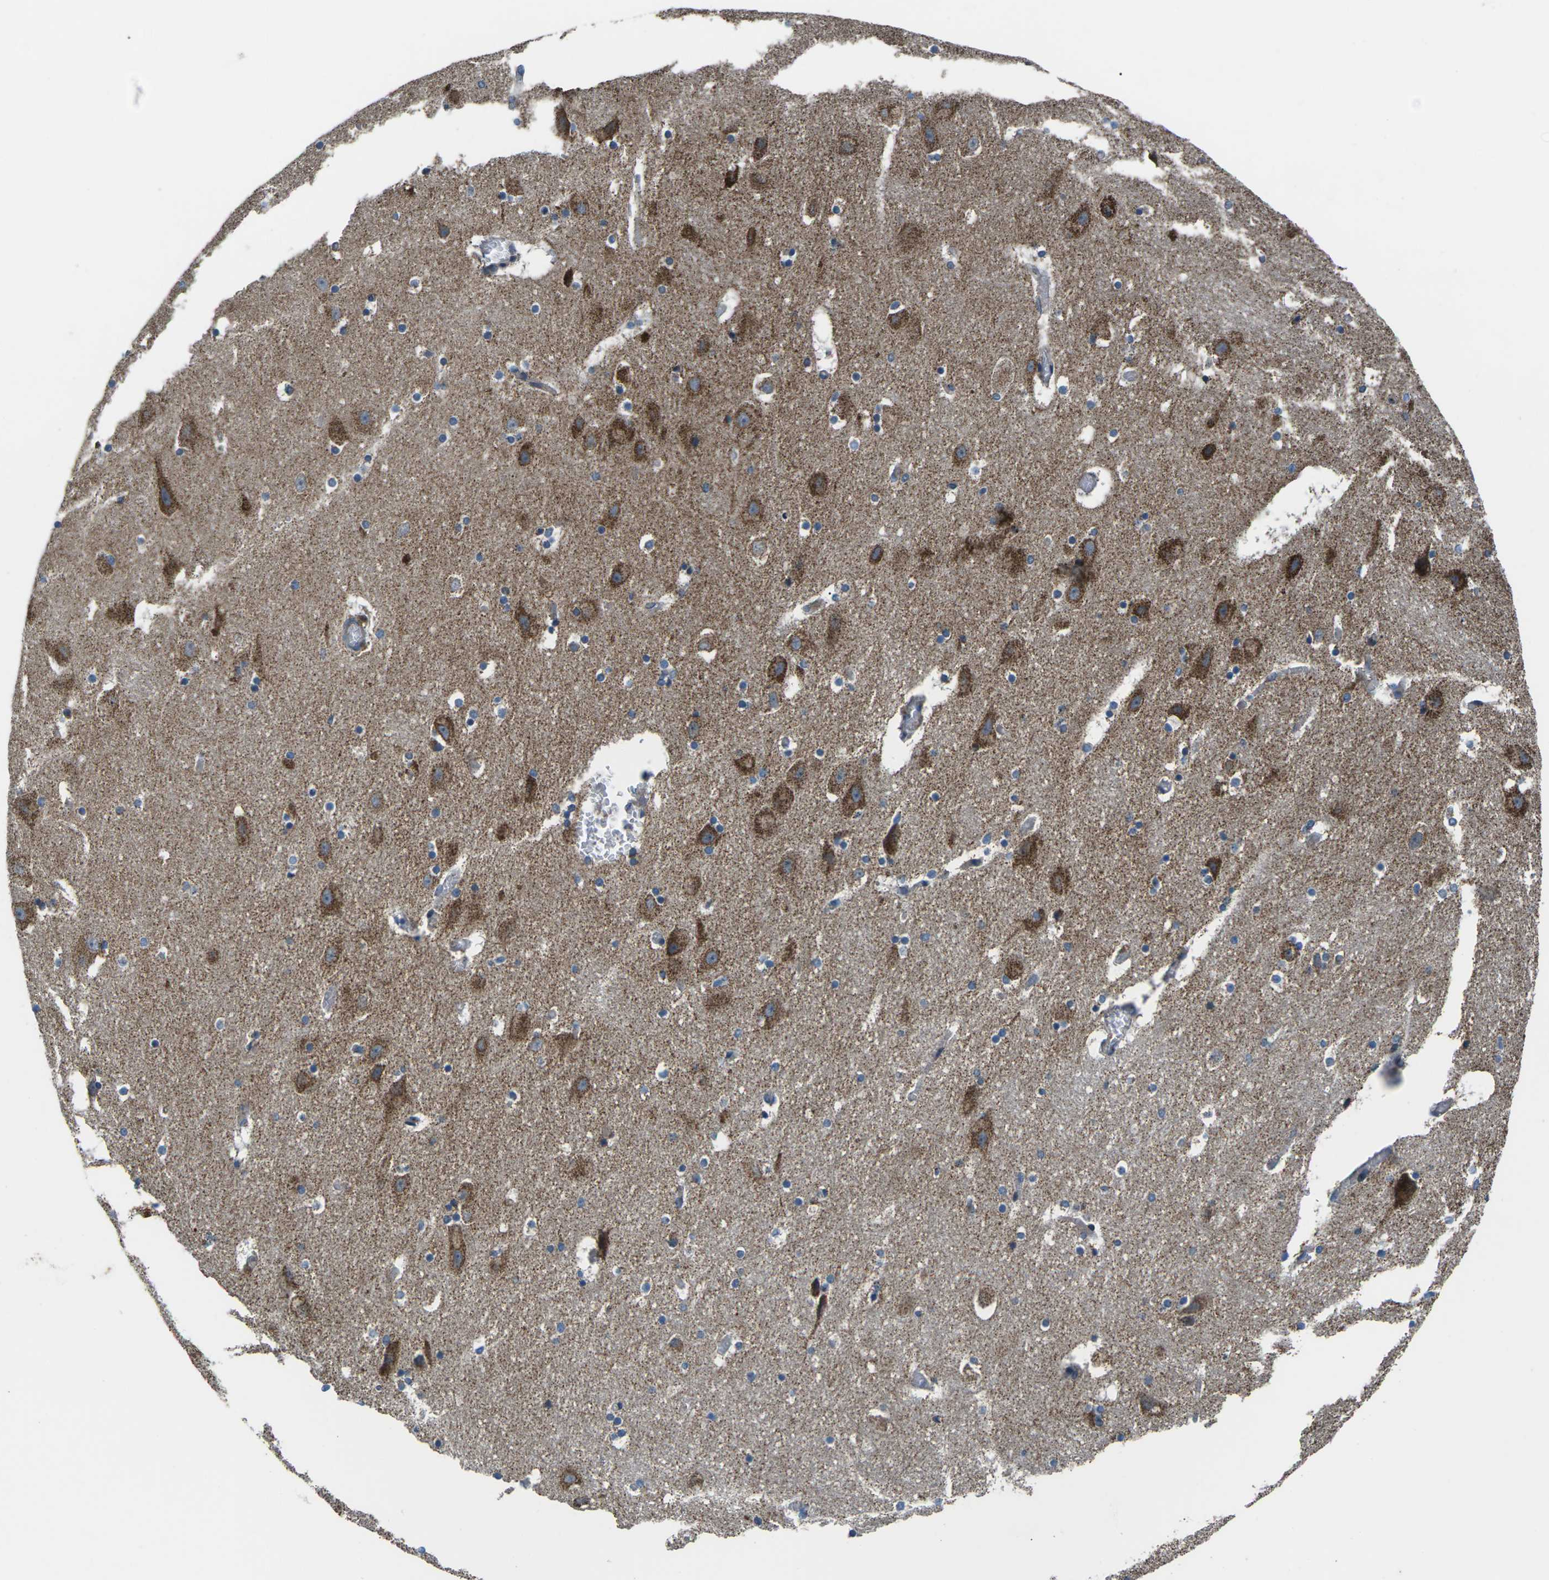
{"staining": {"intensity": "moderate", "quantity": "<25%", "location": "cytoplasmic/membranous"}, "tissue": "hippocampus", "cell_type": "Glial cells", "image_type": "normal", "snomed": [{"axis": "morphology", "description": "Normal tissue, NOS"}, {"axis": "topography", "description": "Hippocampus"}], "caption": "Immunohistochemical staining of normal human hippocampus demonstrates low levels of moderate cytoplasmic/membranous positivity in approximately <25% of glial cells.", "gene": "GABRP", "patient": {"sex": "male", "age": 45}}